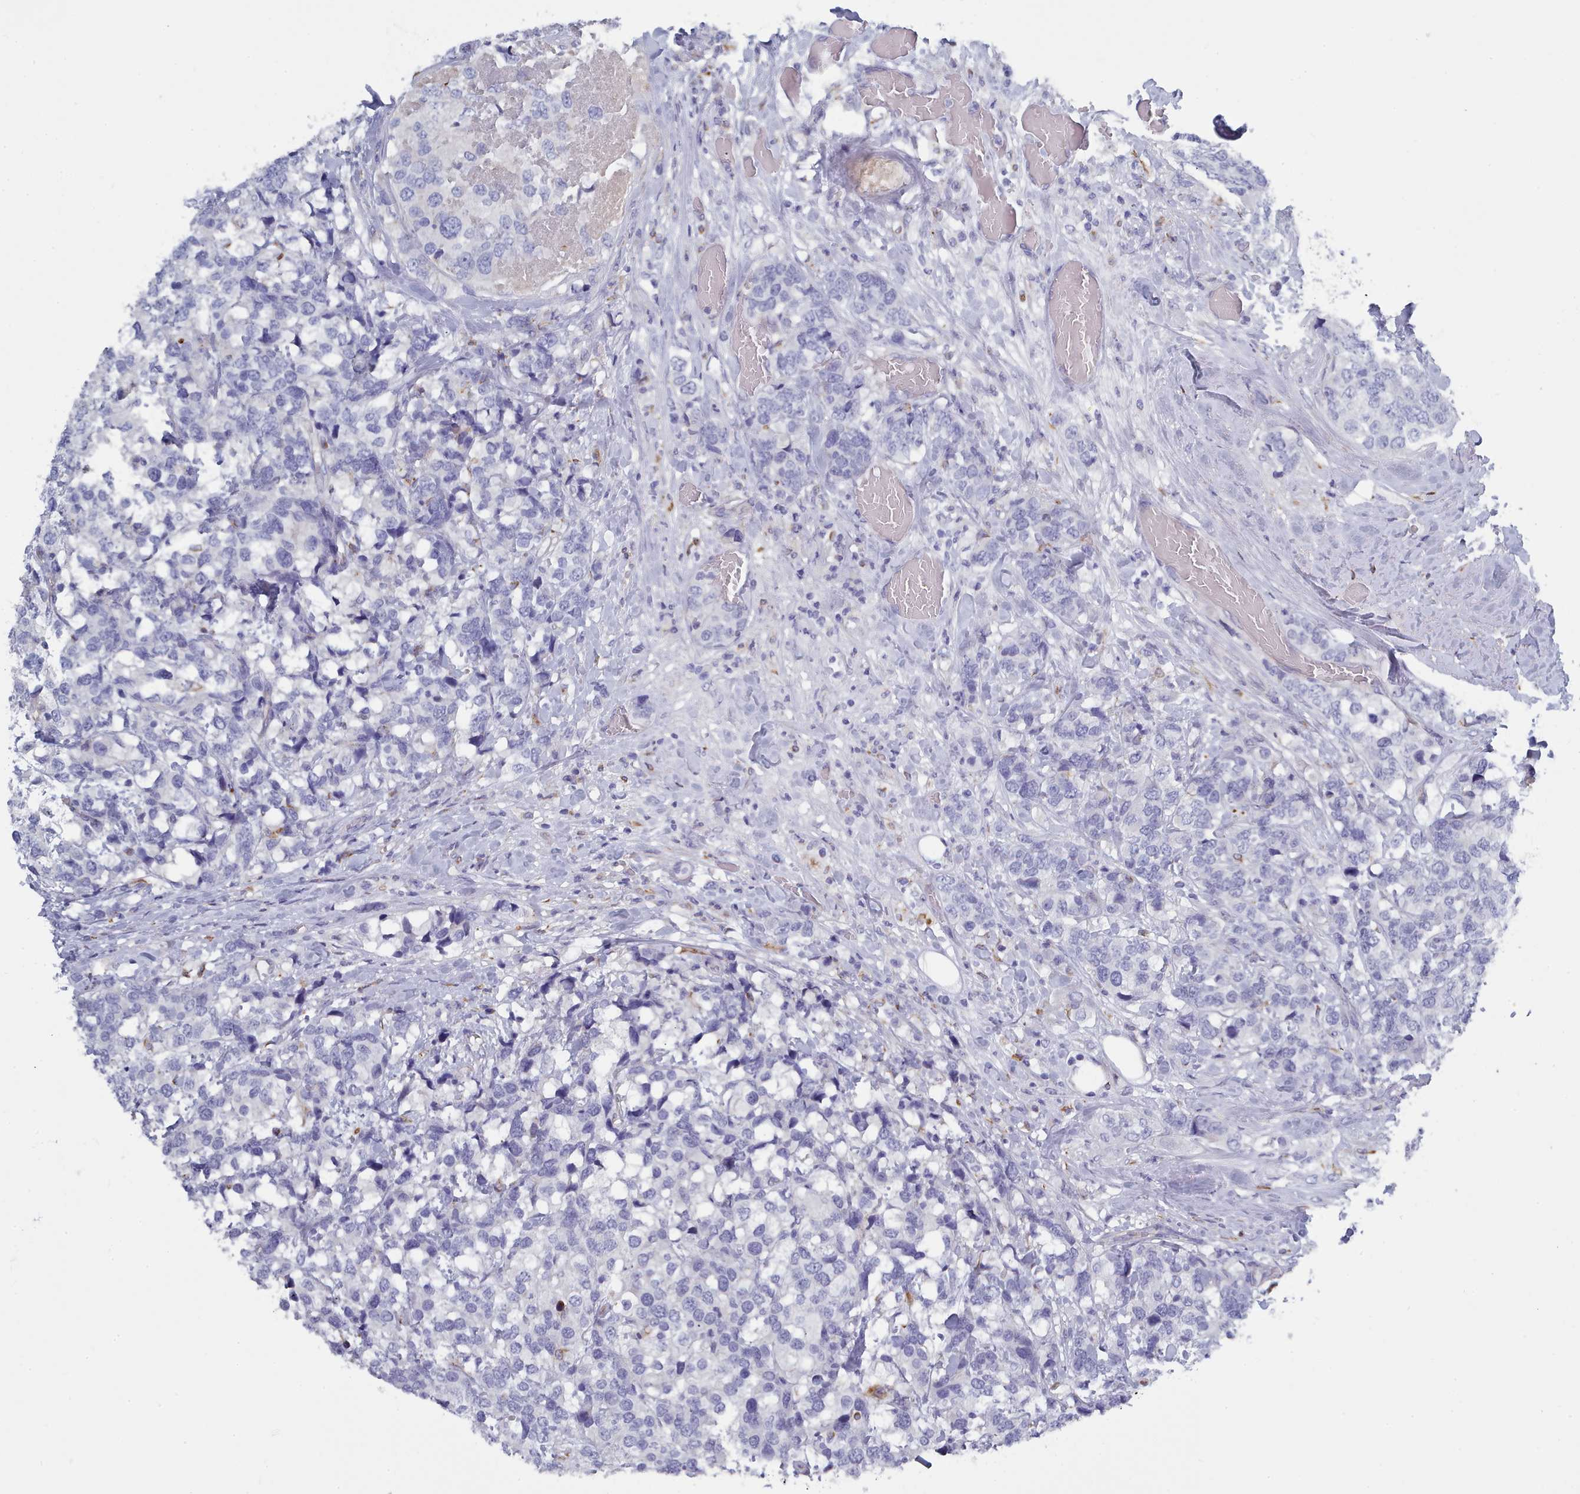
{"staining": {"intensity": "negative", "quantity": "none", "location": "none"}, "tissue": "breast cancer", "cell_type": "Tumor cells", "image_type": "cancer", "snomed": [{"axis": "morphology", "description": "Lobular carcinoma"}, {"axis": "topography", "description": "Breast"}], "caption": "Tumor cells are negative for brown protein staining in breast cancer (lobular carcinoma). (Immunohistochemistry (ihc), brightfield microscopy, high magnification).", "gene": "PDE4C", "patient": {"sex": "female", "age": 59}}